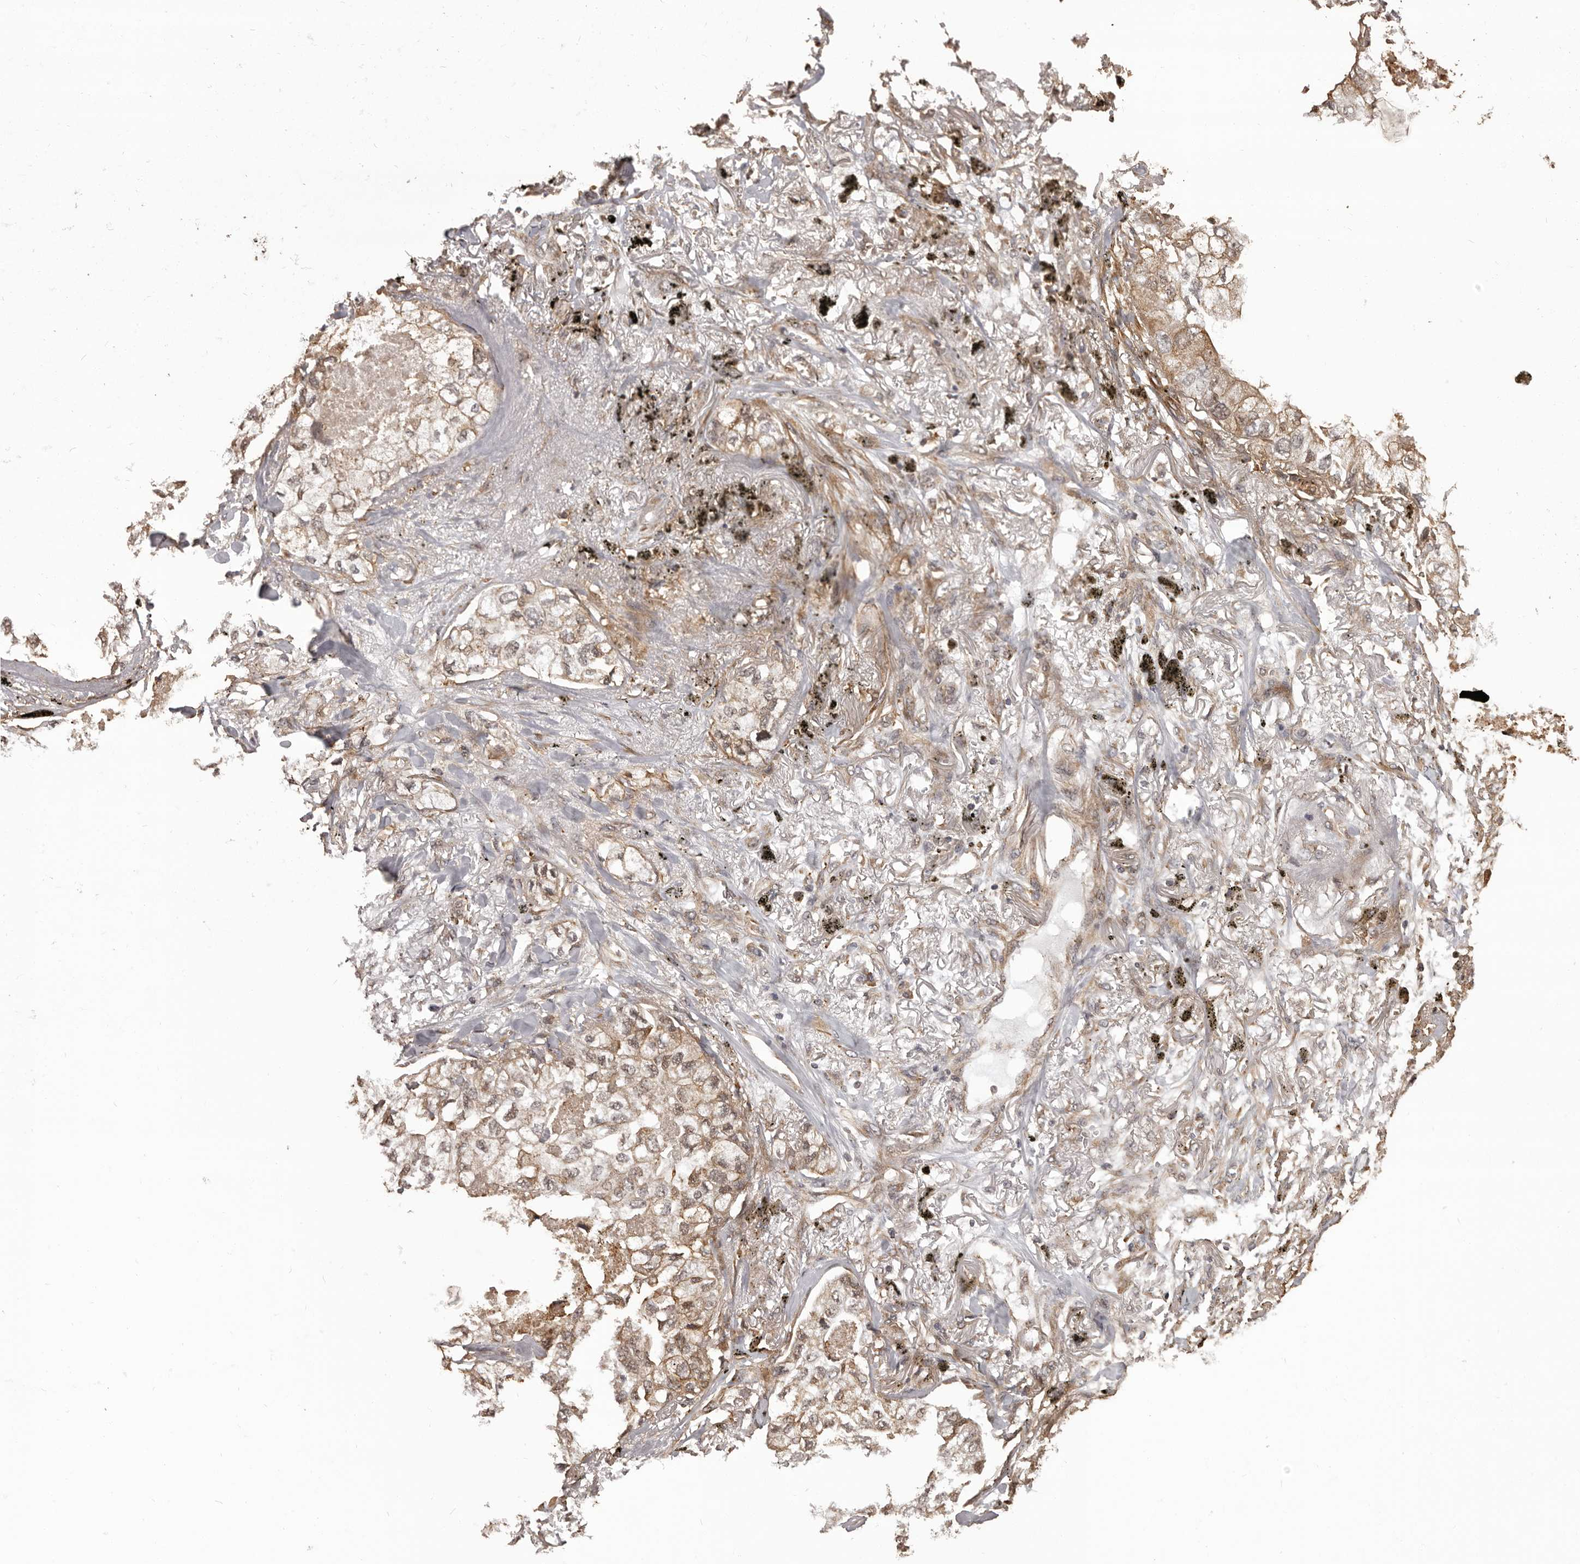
{"staining": {"intensity": "weak", "quantity": ">75%", "location": "cytoplasmic/membranous"}, "tissue": "lung cancer", "cell_type": "Tumor cells", "image_type": "cancer", "snomed": [{"axis": "morphology", "description": "Adenocarcinoma, NOS"}, {"axis": "topography", "description": "Lung"}], "caption": "Immunohistochemistry of adenocarcinoma (lung) reveals low levels of weak cytoplasmic/membranous expression in approximately >75% of tumor cells. (IHC, brightfield microscopy, high magnification).", "gene": "SLITRK6", "patient": {"sex": "male", "age": 65}}